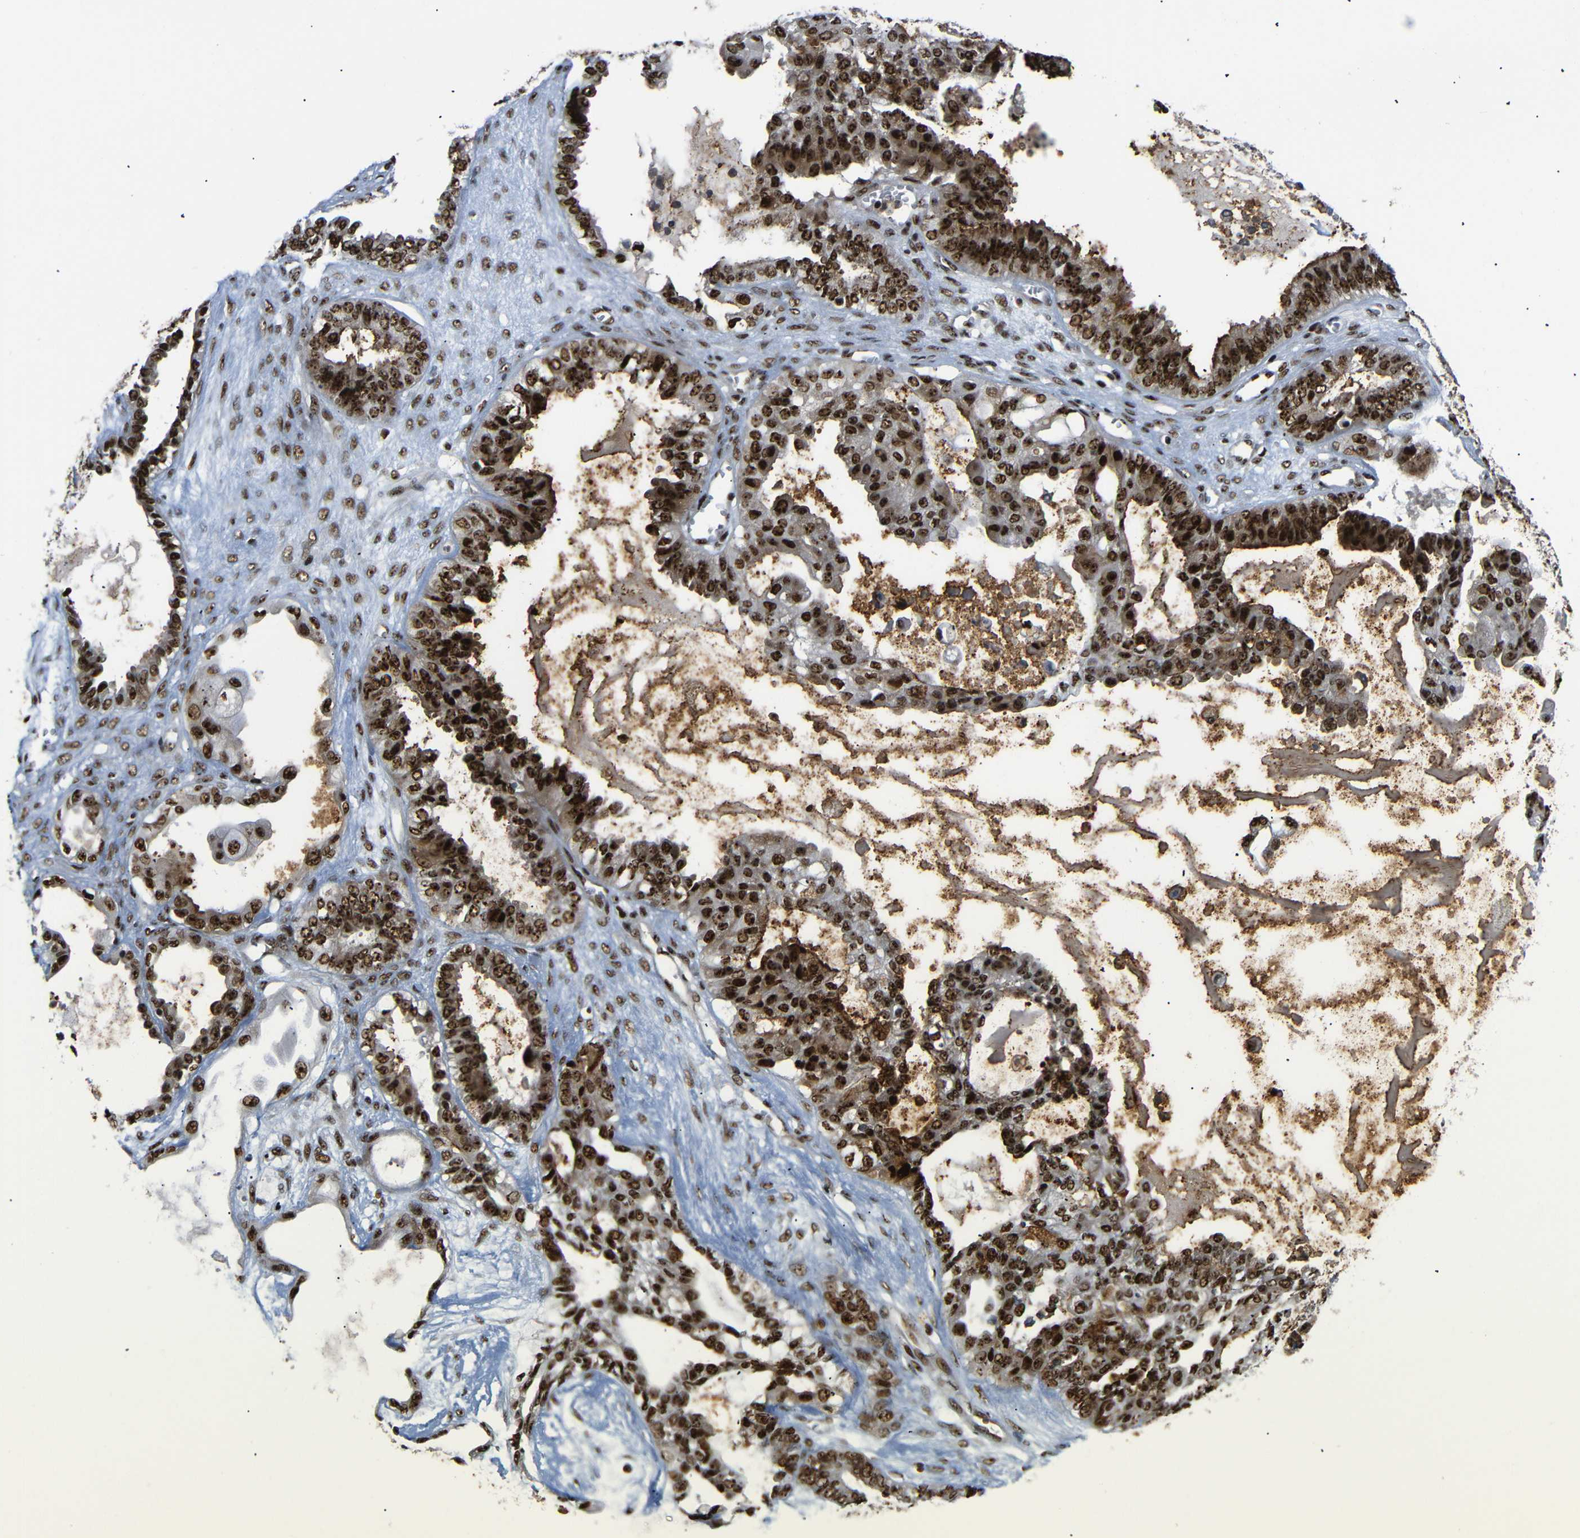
{"staining": {"intensity": "strong", "quantity": ">75%", "location": "nuclear"}, "tissue": "ovarian cancer", "cell_type": "Tumor cells", "image_type": "cancer", "snomed": [{"axis": "morphology", "description": "Carcinoma, NOS"}, {"axis": "morphology", "description": "Carcinoma, endometroid"}, {"axis": "topography", "description": "Ovary"}], "caption": "IHC staining of ovarian carcinoma, which exhibits high levels of strong nuclear positivity in approximately >75% of tumor cells indicating strong nuclear protein staining. The staining was performed using DAB (3,3'-diaminobenzidine) (brown) for protein detection and nuclei were counterstained in hematoxylin (blue).", "gene": "SETDB2", "patient": {"sex": "female", "age": 50}}